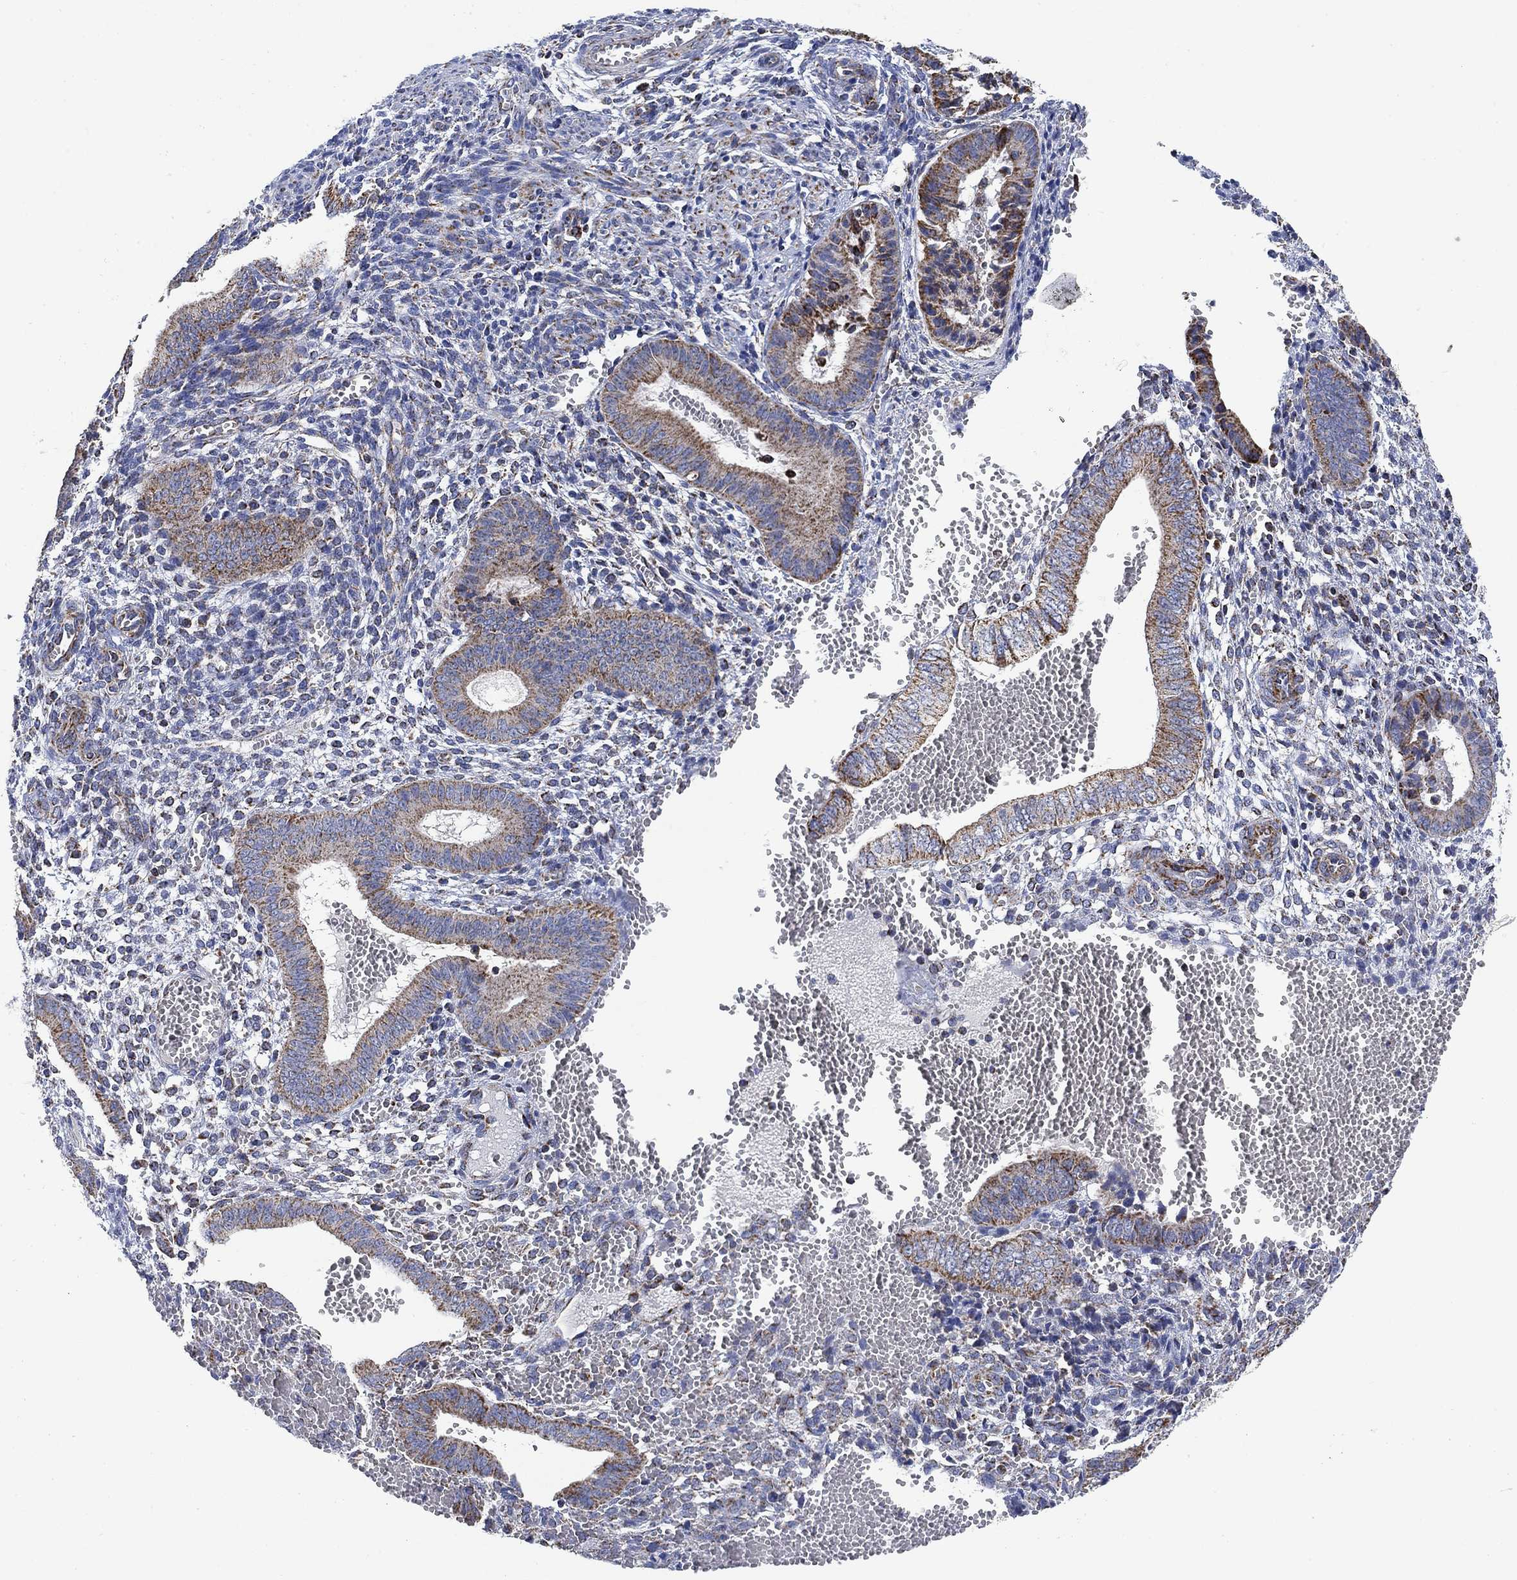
{"staining": {"intensity": "moderate", "quantity": ">75%", "location": "cytoplasmic/membranous"}, "tissue": "endometrium", "cell_type": "Cells in endometrial stroma", "image_type": "normal", "snomed": [{"axis": "morphology", "description": "Normal tissue, NOS"}, {"axis": "topography", "description": "Endometrium"}], "caption": "Cells in endometrial stroma reveal medium levels of moderate cytoplasmic/membranous staining in about >75% of cells in unremarkable human endometrium.", "gene": "NDUFS3", "patient": {"sex": "female", "age": 42}}